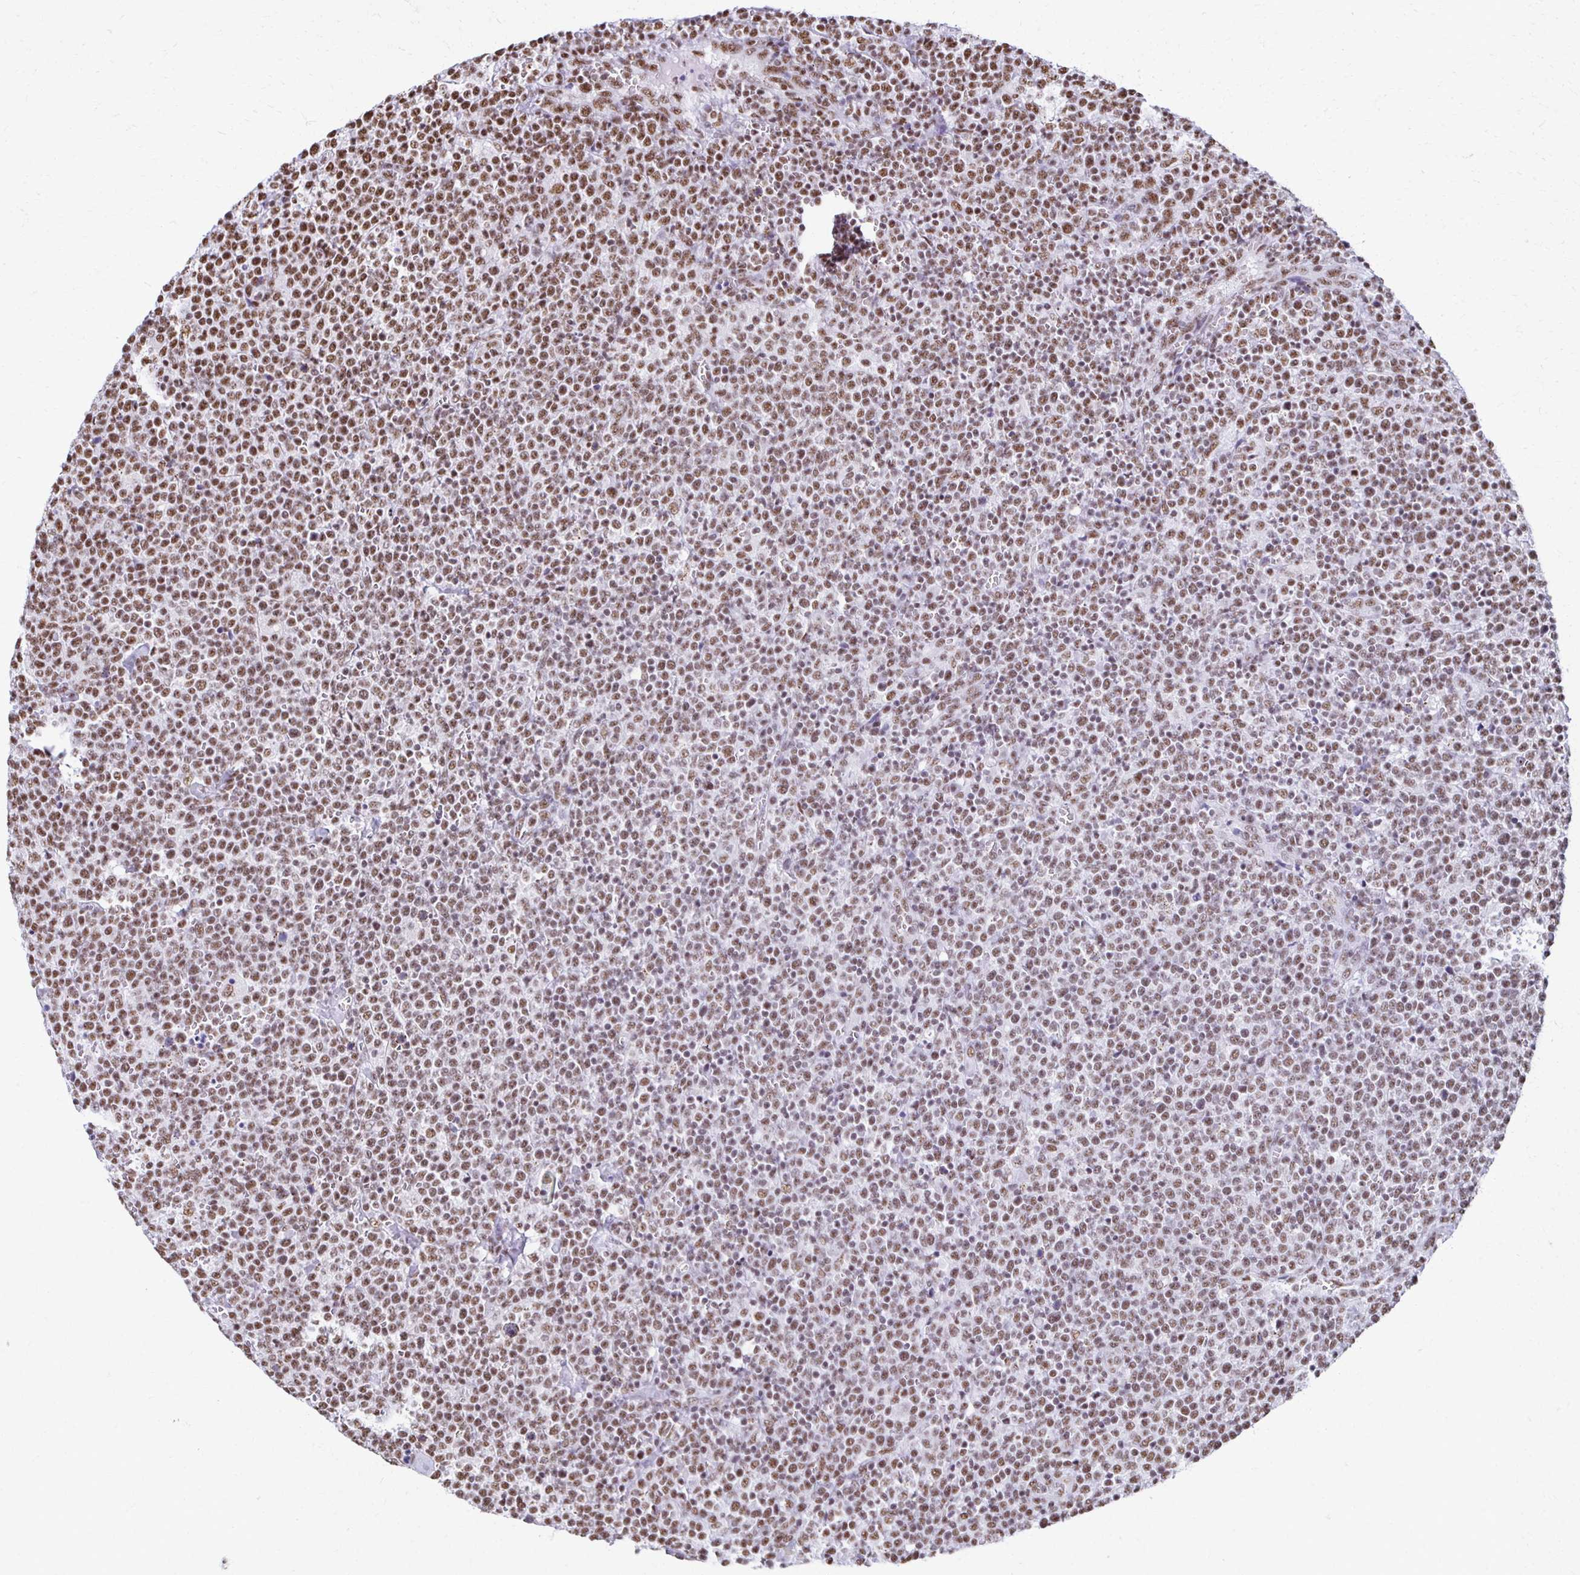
{"staining": {"intensity": "moderate", "quantity": ">75%", "location": "nuclear"}, "tissue": "lymphoma", "cell_type": "Tumor cells", "image_type": "cancer", "snomed": [{"axis": "morphology", "description": "Malignant lymphoma, non-Hodgkin's type, High grade"}, {"axis": "topography", "description": "Lymph node"}], "caption": "Lymphoma stained with immunohistochemistry (IHC) displays moderate nuclear staining in approximately >75% of tumor cells. Nuclei are stained in blue.", "gene": "NONO", "patient": {"sex": "male", "age": 61}}